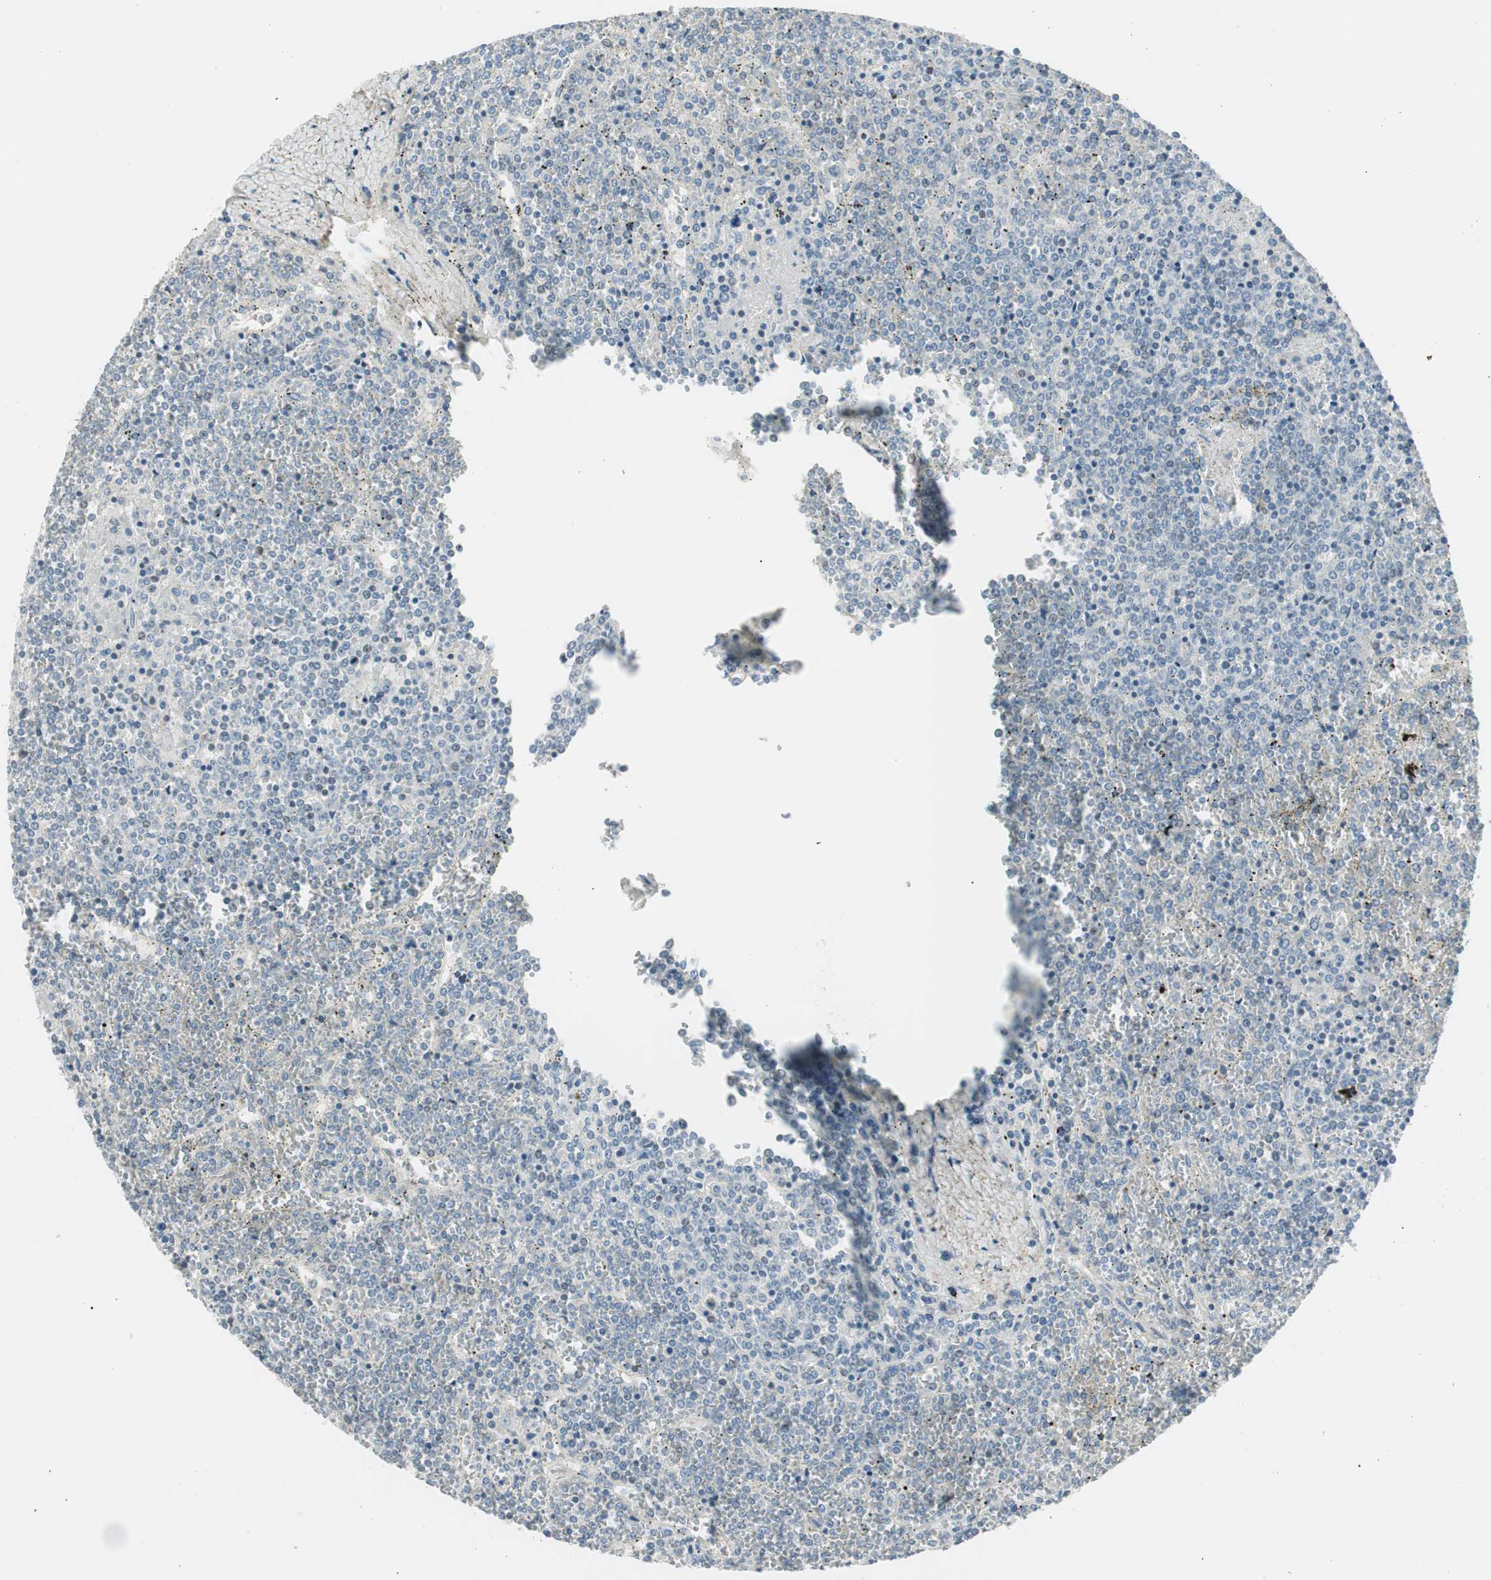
{"staining": {"intensity": "negative", "quantity": "none", "location": "none"}, "tissue": "lymphoma", "cell_type": "Tumor cells", "image_type": "cancer", "snomed": [{"axis": "morphology", "description": "Malignant lymphoma, non-Hodgkin's type, Low grade"}, {"axis": "topography", "description": "Spleen"}], "caption": "Tumor cells are negative for protein expression in human lymphoma. Nuclei are stained in blue.", "gene": "TACR3", "patient": {"sex": "female", "age": 19}}